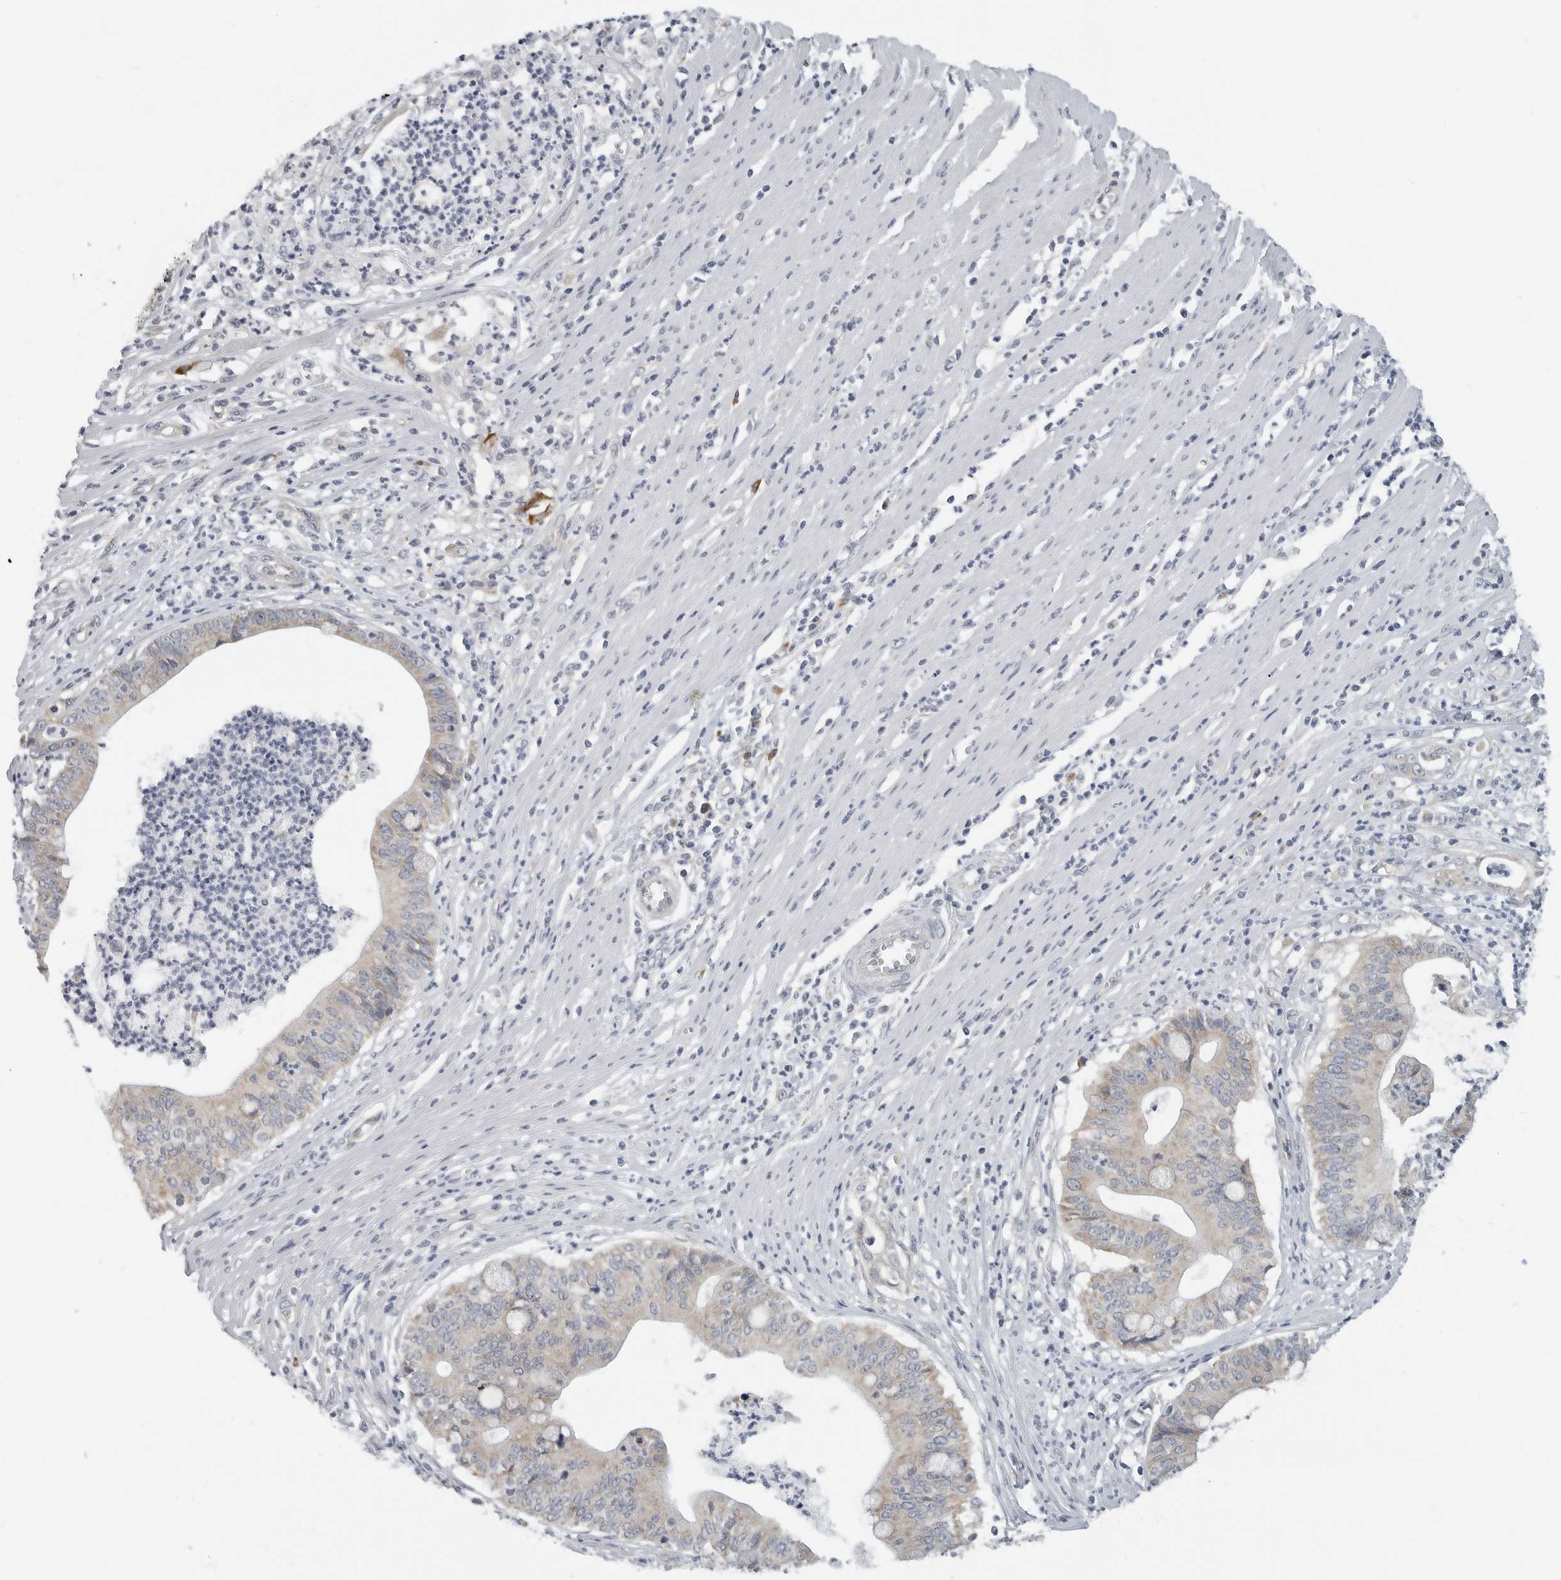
{"staining": {"intensity": "weak", "quantity": "25%-75%", "location": "cytoplasmic/membranous"}, "tissue": "pancreatic cancer", "cell_type": "Tumor cells", "image_type": "cancer", "snomed": [{"axis": "morphology", "description": "Adenocarcinoma, NOS"}, {"axis": "topography", "description": "Pancreas"}], "caption": "Brown immunohistochemical staining in pancreatic cancer shows weak cytoplasmic/membranous expression in about 25%-75% of tumor cells. The staining was performed using DAB to visualize the protein expression in brown, while the nuclei were stained in blue with hematoxylin (Magnification: 20x).", "gene": "IL12RB2", "patient": {"sex": "male", "age": 69}}